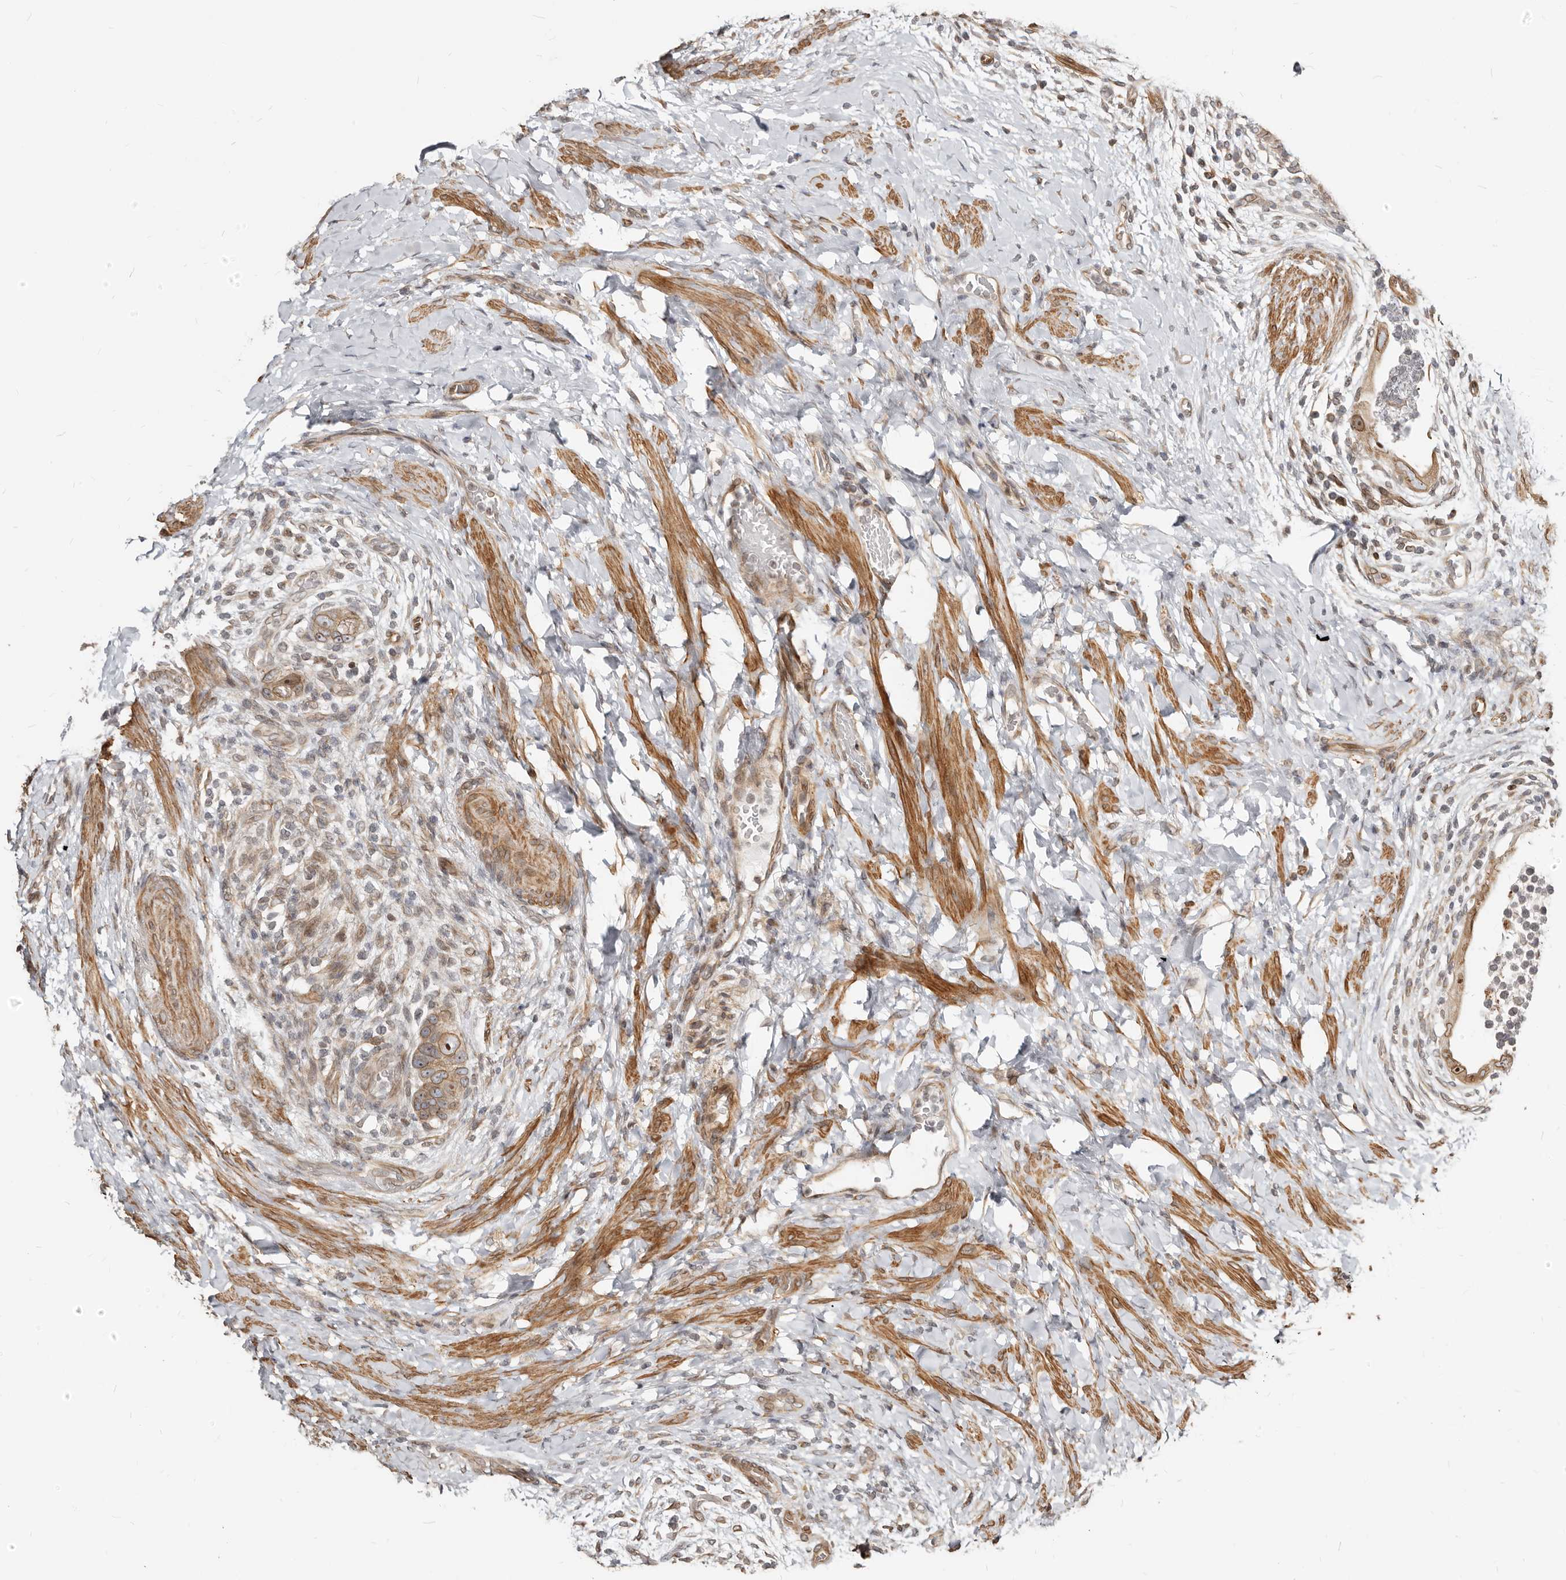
{"staining": {"intensity": "moderate", "quantity": ">75%", "location": "cytoplasmic/membranous,nuclear"}, "tissue": "colorectal cancer", "cell_type": "Tumor cells", "image_type": "cancer", "snomed": [{"axis": "morphology", "description": "Adenocarcinoma, NOS"}, {"axis": "topography", "description": "Rectum"}], "caption": "Immunohistochemistry (IHC) micrograph of human adenocarcinoma (colorectal) stained for a protein (brown), which displays medium levels of moderate cytoplasmic/membranous and nuclear positivity in approximately >75% of tumor cells.", "gene": "NUP153", "patient": {"sex": "male", "age": 59}}